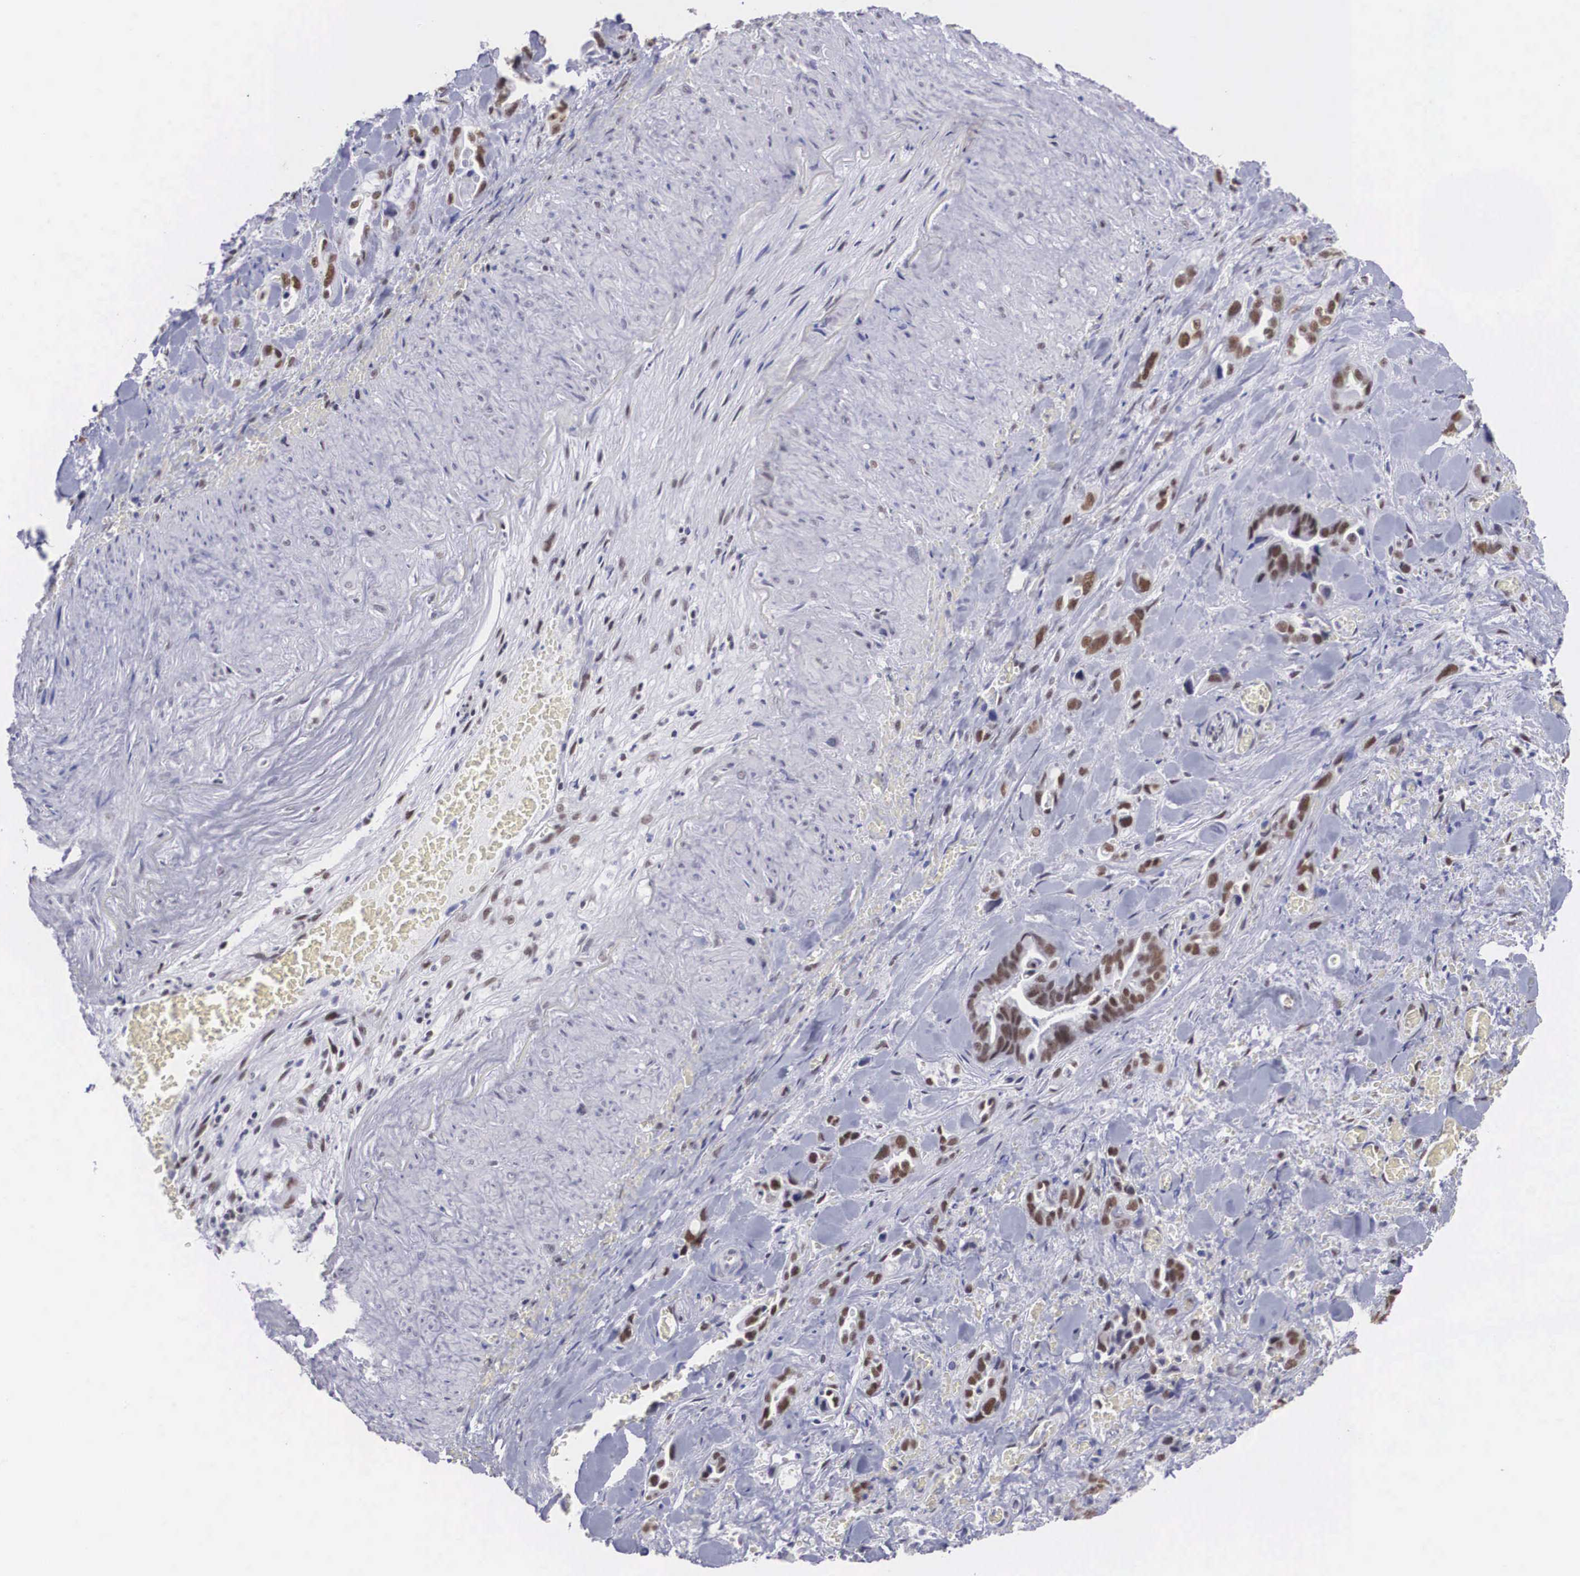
{"staining": {"intensity": "moderate", "quantity": "25%-75%", "location": "nuclear"}, "tissue": "pancreatic cancer", "cell_type": "Tumor cells", "image_type": "cancer", "snomed": [{"axis": "morphology", "description": "Adenocarcinoma, NOS"}, {"axis": "topography", "description": "Pancreas"}], "caption": "Pancreatic cancer (adenocarcinoma) was stained to show a protein in brown. There is medium levels of moderate nuclear expression in approximately 25%-75% of tumor cells. (Brightfield microscopy of DAB IHC at high magnification).", "gene": "CSTF2", "patient": {"sex": "male", "age": 69}}